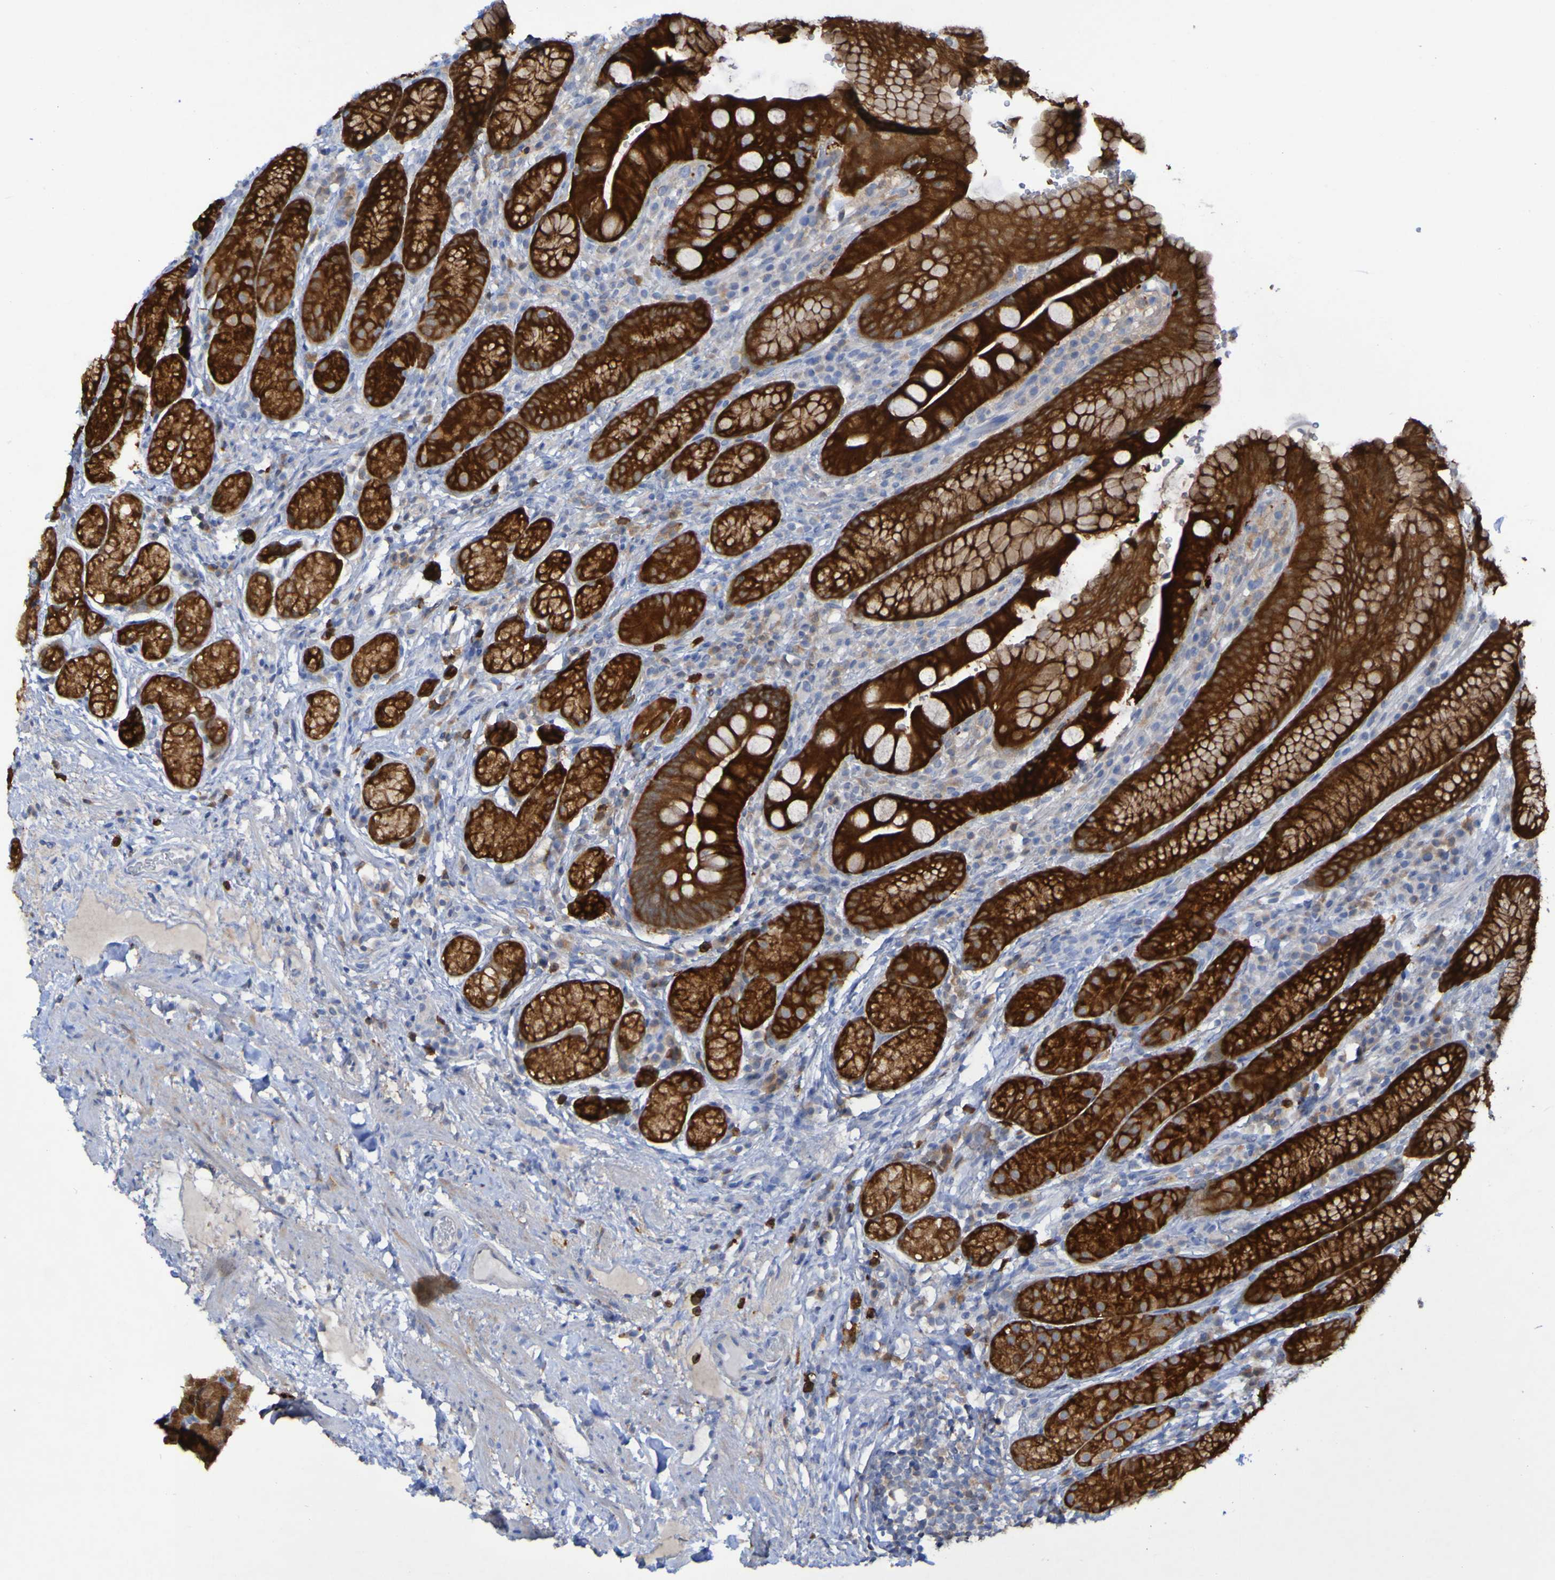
{"staining": {"intensity": "strong", "quantity": ">75%", "location": "cytoplasmic/membranous"}, "tissue": "stomach", "cell_type": "Glandular cells", "image_type": "normal", "snomed": [{"axis": "morphology", "description": "Normal tissue, NOS"}, {"axis": "topography", "description": "Stomach, lower"}], "caption": "IHC micrograph of normal stomach: stomach stained using immunohistochemistry (IHC) displays high levels of strong protein expression localized specifically in the cytoplasmic/membranous of glandular cells, appearing as a cytoplasmic/membranous brown color.", "gene": "MPPE1", "patient": {"sex": "male", "age": 52}}